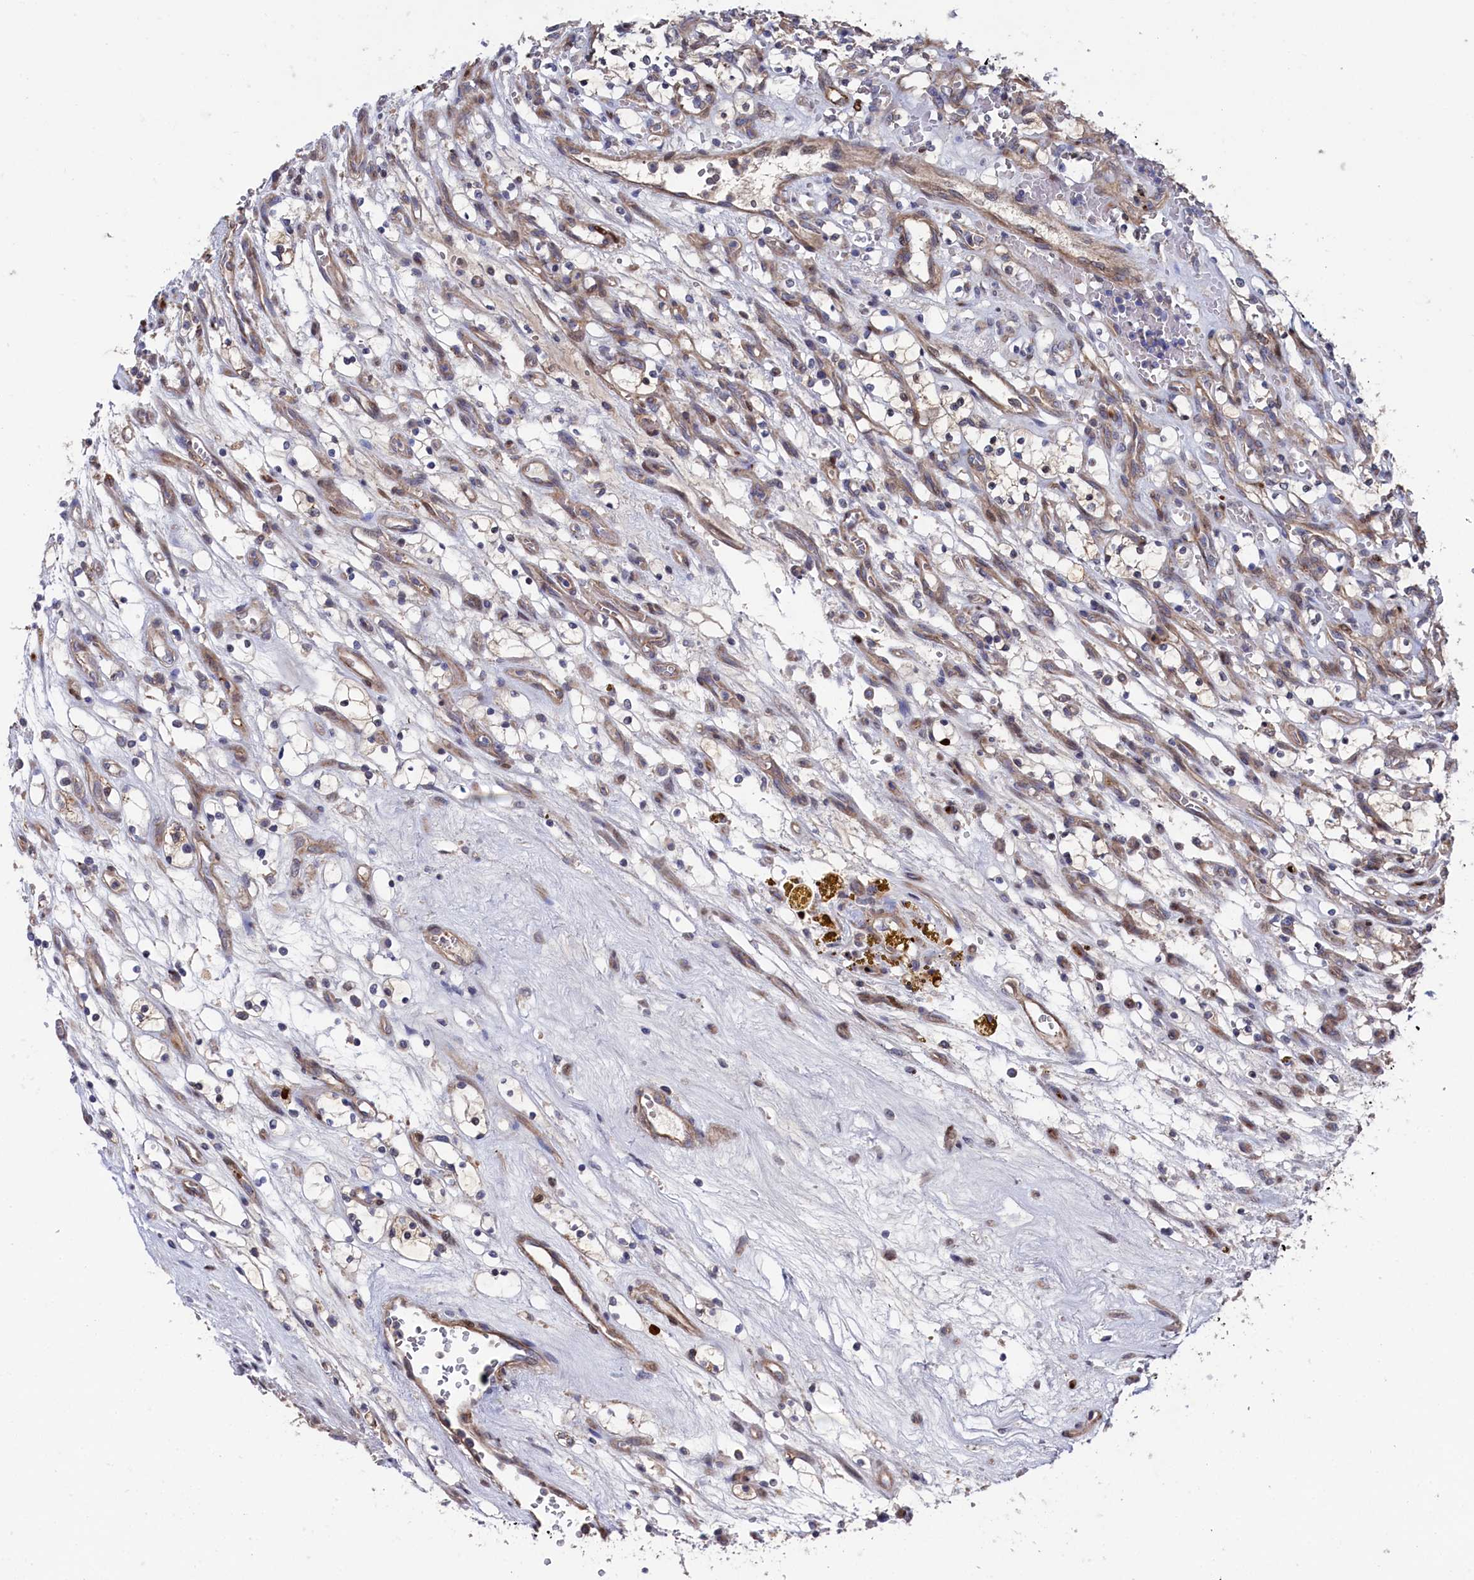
{"staining": {"intensity": "negative", "quantity": "none", "location": "none"}, "tissue": "renal cancer", "cell_type": "Tumor cells", "image_type": "cancer", "snomed": [{"axis": "morphology", "description": "Adenocarcinoma, NOS"}, {"axis": "topography", "description": "Kidney"}], "caption": "DAB (3,3'-diaminobenzidine) immunohistochemical staining of human renal cancer (adenocarcinoma) demonstrates no significant positivity in tumor cells. The staining was performed using DAB (3,3'-diaminobenzidine) to visualize the protein expression in brown, while the nuclei were stained in blue with hematoxylin (Magnification: 20x).", "gene": "ZNF891", "patient": {"sex": "female", "age": 69}}